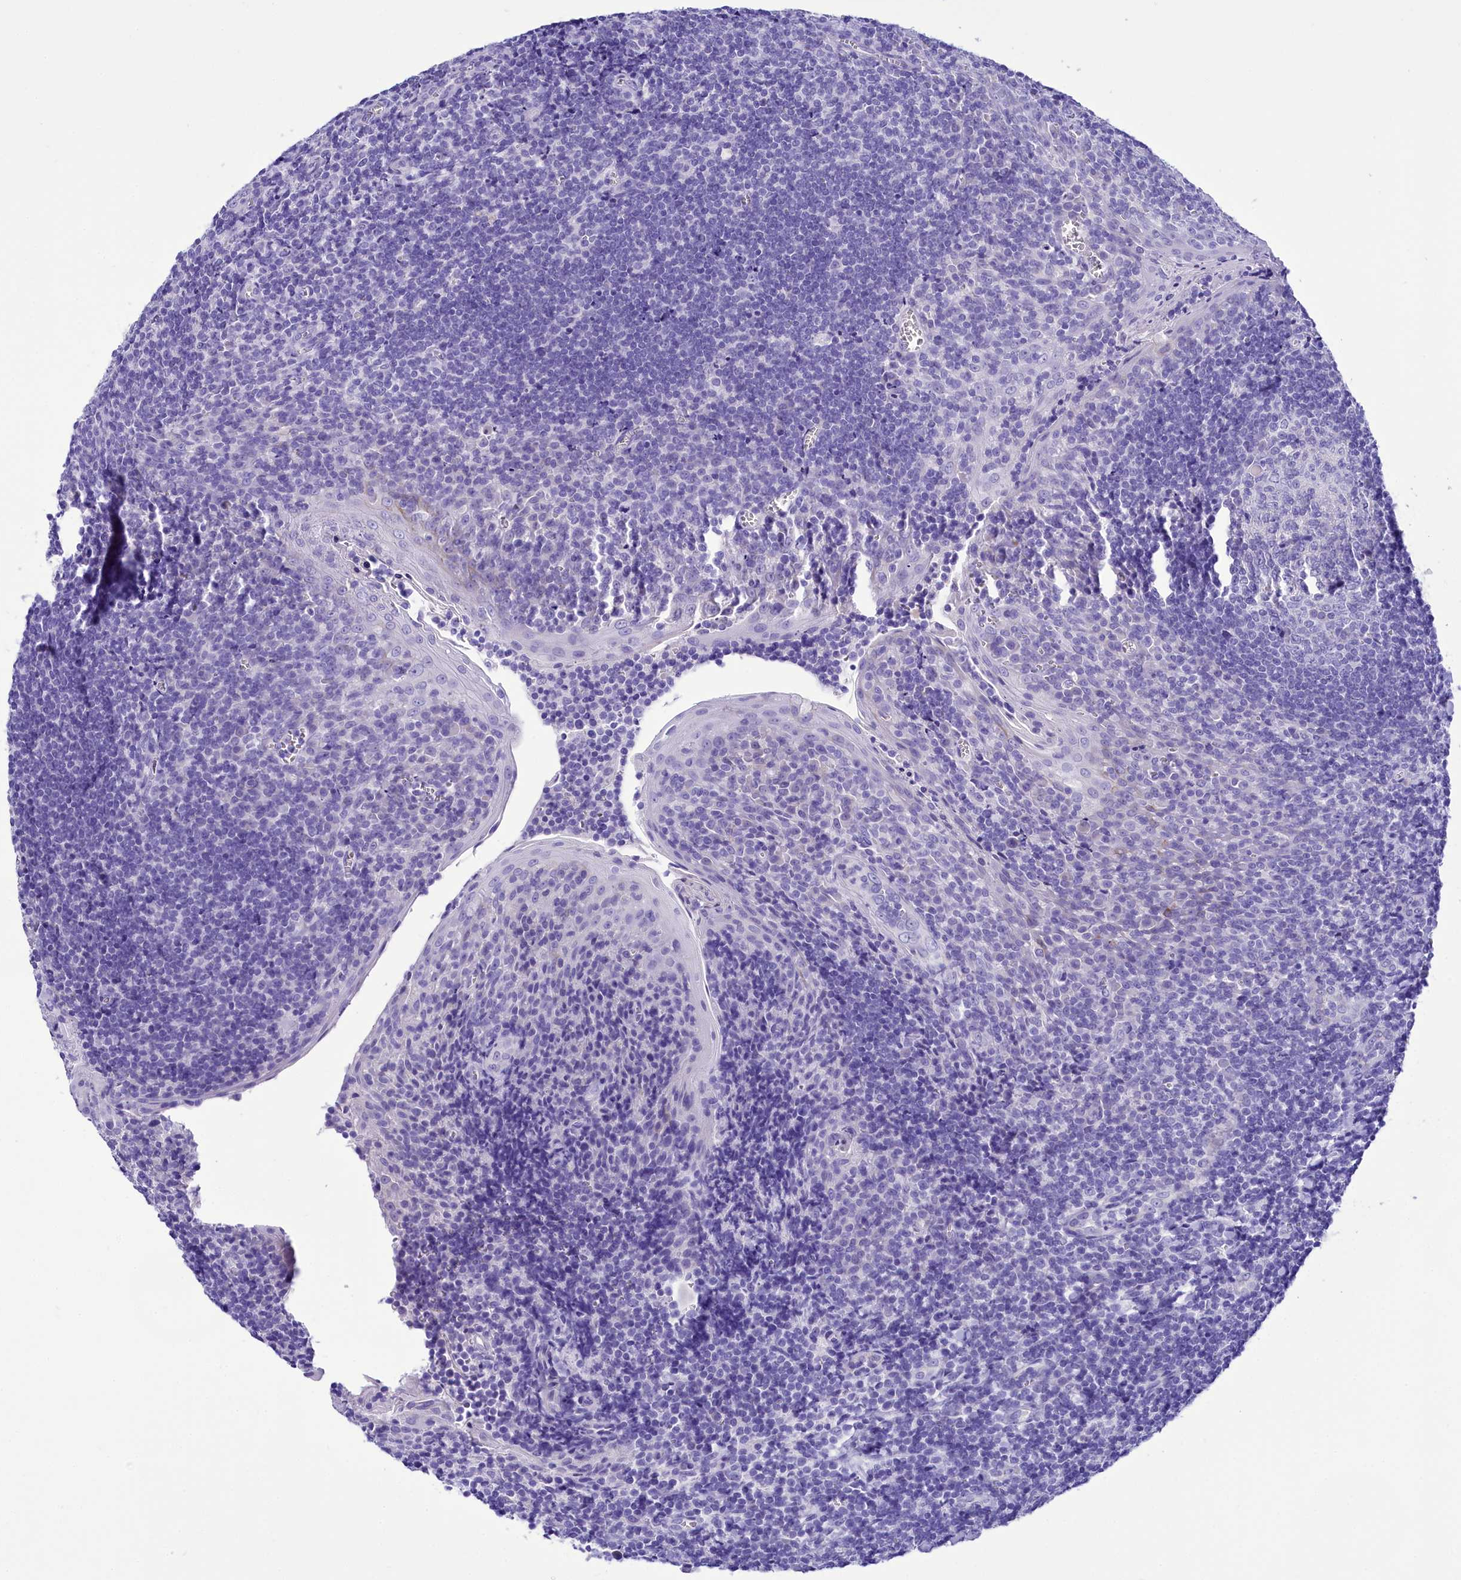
{"staining": {"intensity": "negative", "quantity": "none", "location": "none"}, "tissue": "tonsil", "cell_type": "Germinal center cells", "image_type": "normal", "snomed": [{"axis": "morphology", "description": "Normal tissue, NOS"}, {"axis": "topography", "description": "Tonsil"}], "caption": "Germinal center cells are negative for brown protein staining in normal tonsil. The staining was performed using DAB to visualize the protein expression in brown, while the nuclei were stained in blue with hematoxylin (Magnification: 20x).", "gene": "TTC36", "patient": {"sex": "male", "age": 27}}